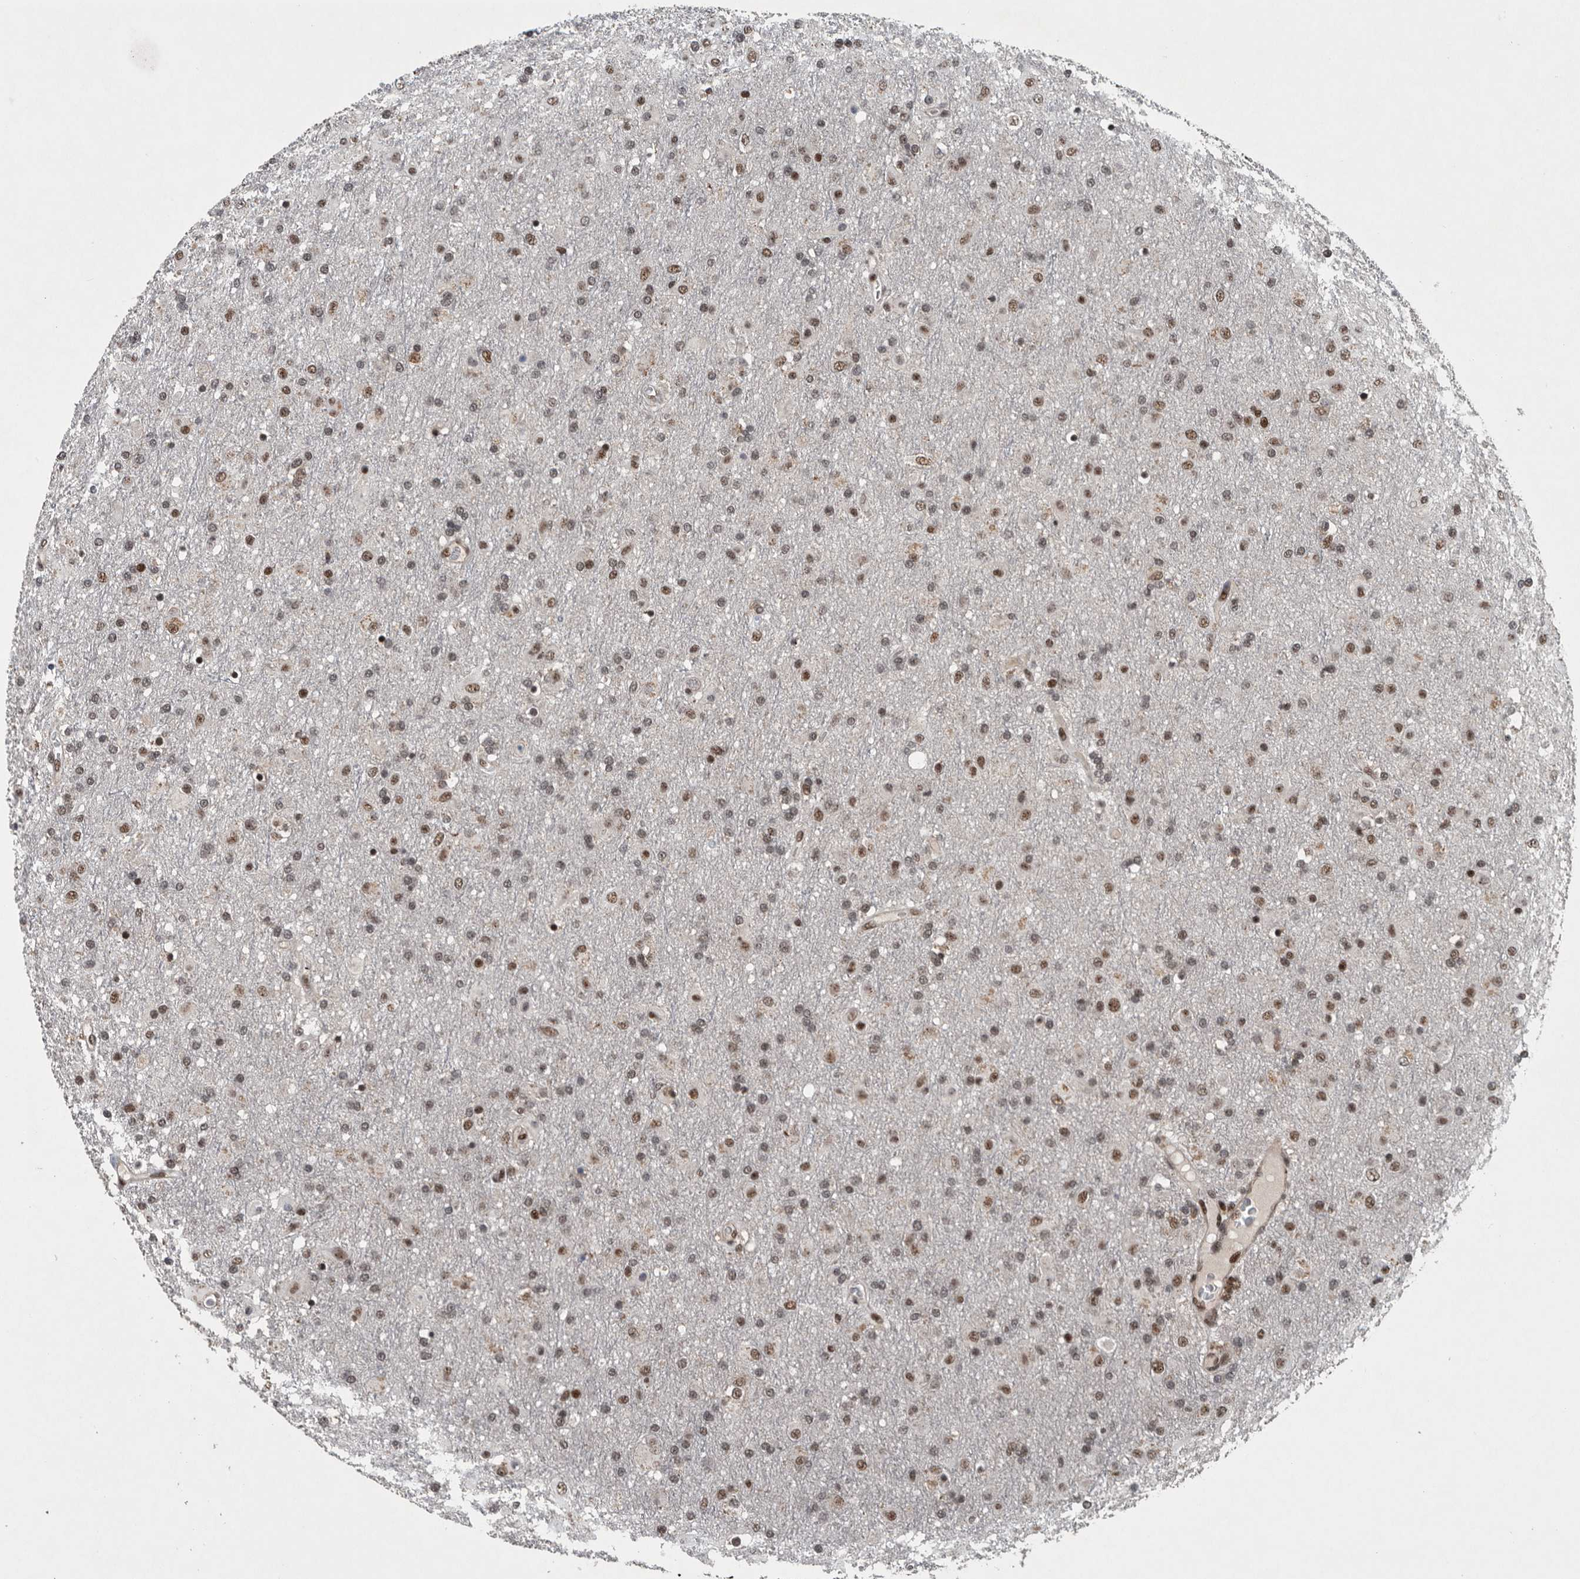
{"staining": {"intensity": "moderate", "quantity": "25%-75%", "location": "nuclear"}, "tissue": "glioma", "cell_type": "Tumor cells", "image_type": "cancer", "snomed": [{"axis": "morphology", "description": "Glioma, malignant, Low grade"}, {"axis": "topography", "description": "Brain"}], "caption": "Protein staining reveals moderate nuclear positivity in approximately 25%-75% of tumor cells in glioma. (IHC, brightfield microscopy, high magnification).", "gene": "SENP7", "patient": {"sex": "male", "age": 65}}